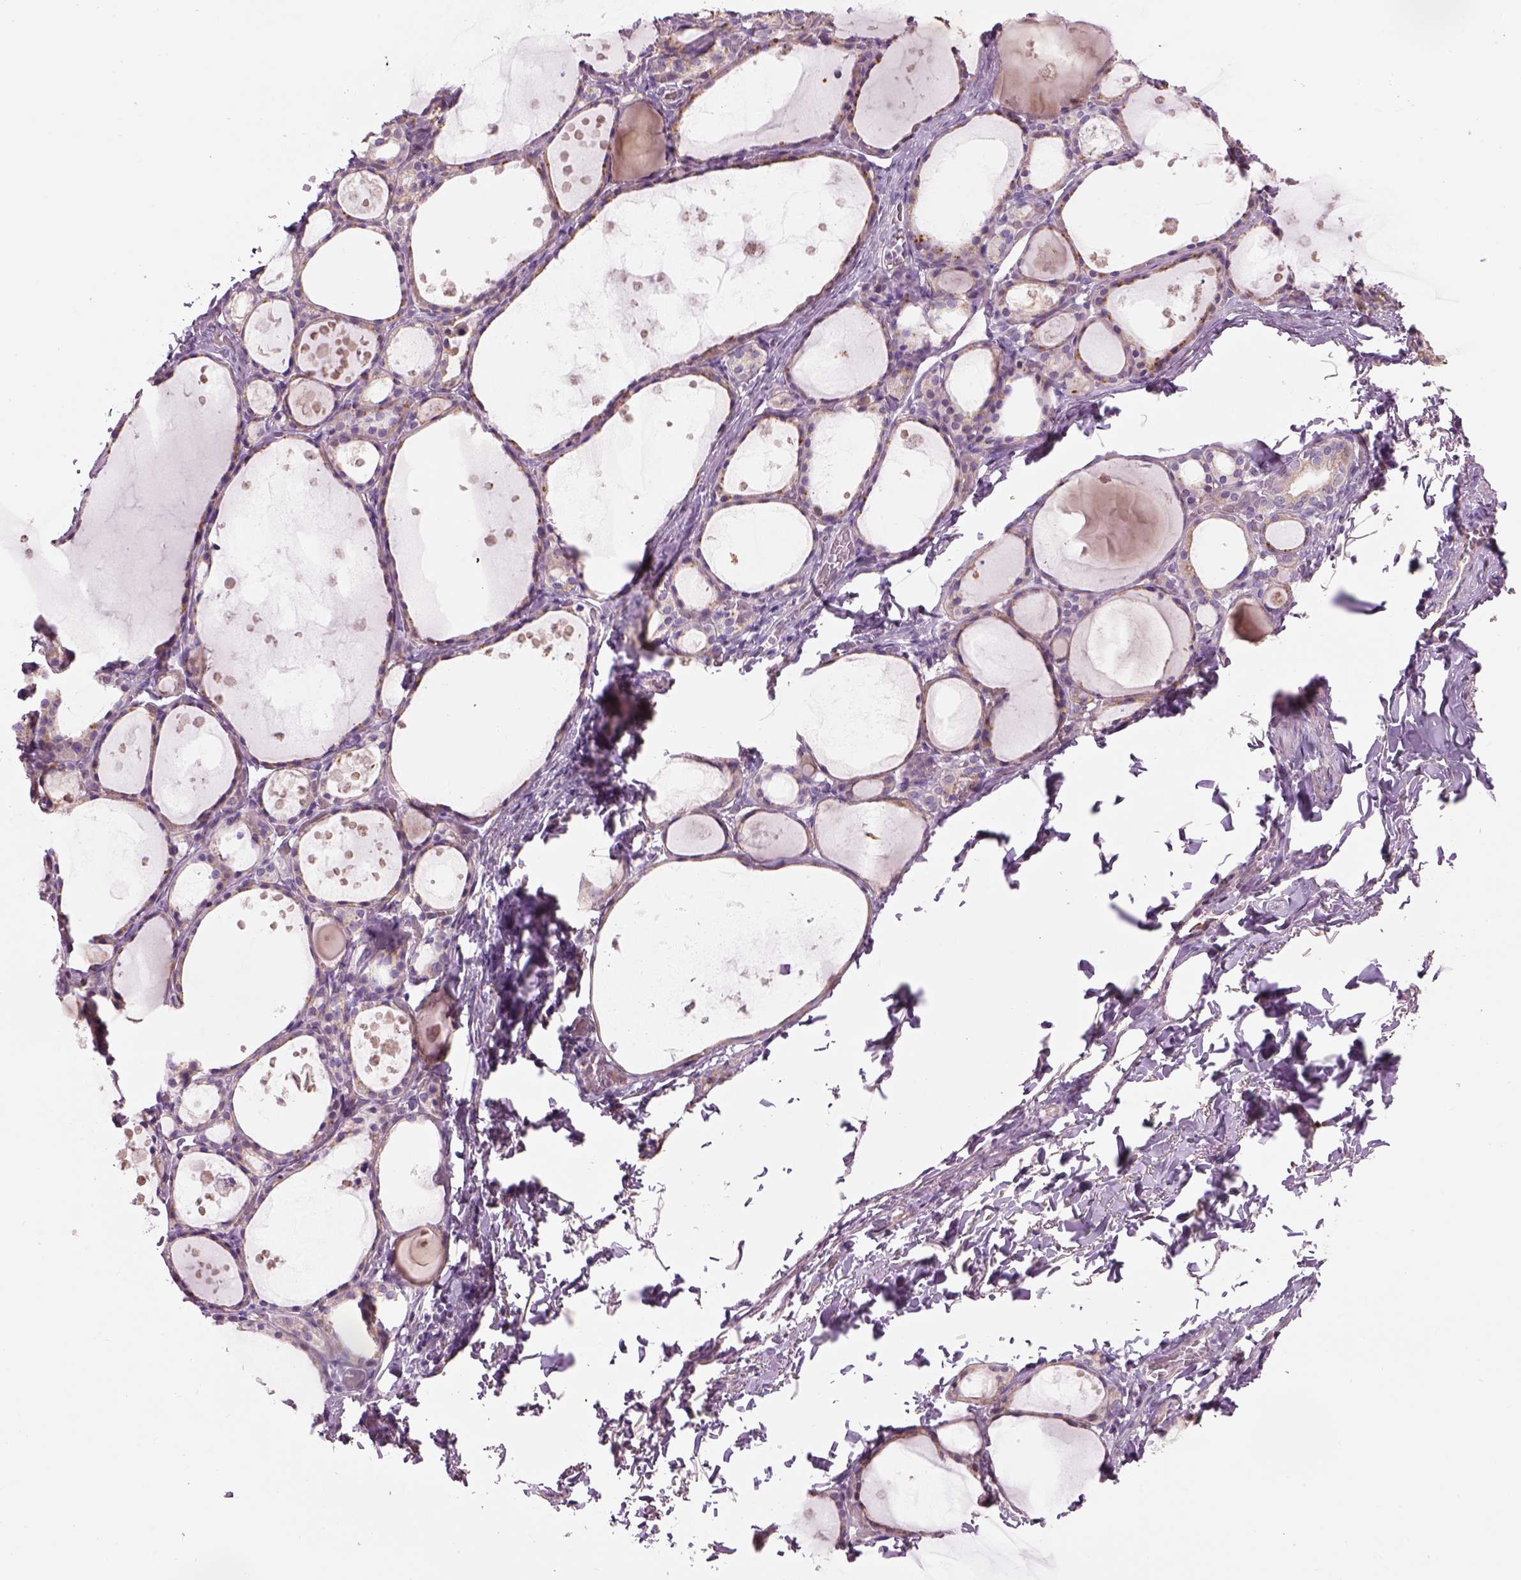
{"staining": {"intensity": "moderate", "quantity": "25%-75%", "location": "cytoplasmic/membranous"}, "tissue": "thyroid gland", "cell_type": "Glandular cells", "image_type": "normal", "snomed": [{"axis": "morphology", "description": "Normal tissue, NOS"}, {"axis": "topography", "description": "Thyroid gland"}], "caption": "Thyroid gland stained for a protein demonstrates moderate cytoplasmic/membranous positivity in glandular cells.", "gene": "IFT52", "patient": {"sex": "male", "age": 68}}